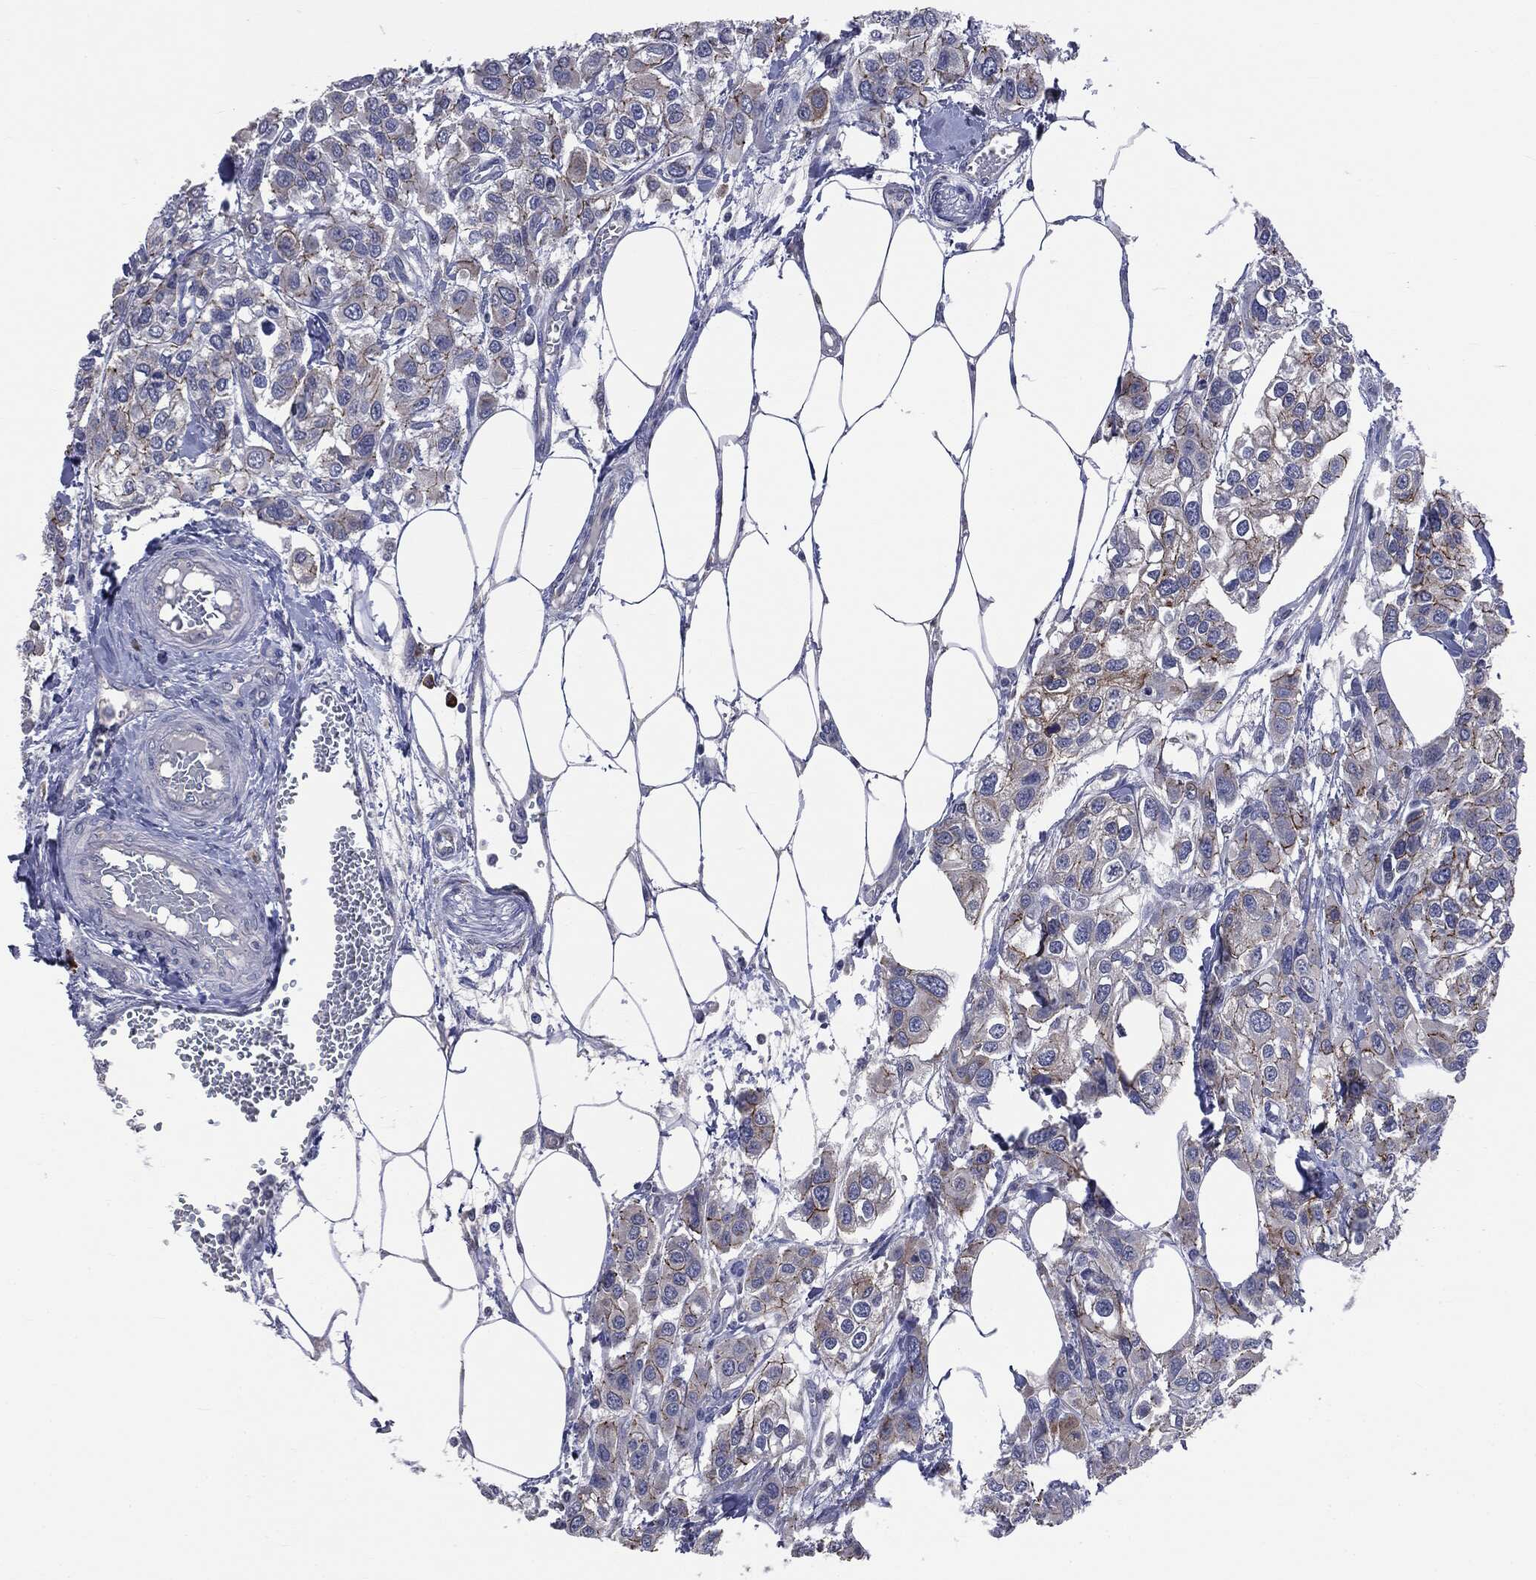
{"staining": {"intensity": "strong", "quantity": "<25%", "location": "cytoplasmic/membranous"}, "tissue": "urothelial cancer", "cell_type": "Tumor cells", "image_type": "cancer", "snomed": [{"axis": "morphology", "description": "Urothelial carcinoma, High grade"}, {"axis": "topography", "description": "Urinary bladder"}], "caption": "Urothelial carcinoma (high-grade) tissue displays strong cytoplasmic/membranous expression in approximately <25% of tumor cells, visualized by immunohistochemistry.", "gene": "PTGS2", "patient": {"sex": "male", "age": 67}}